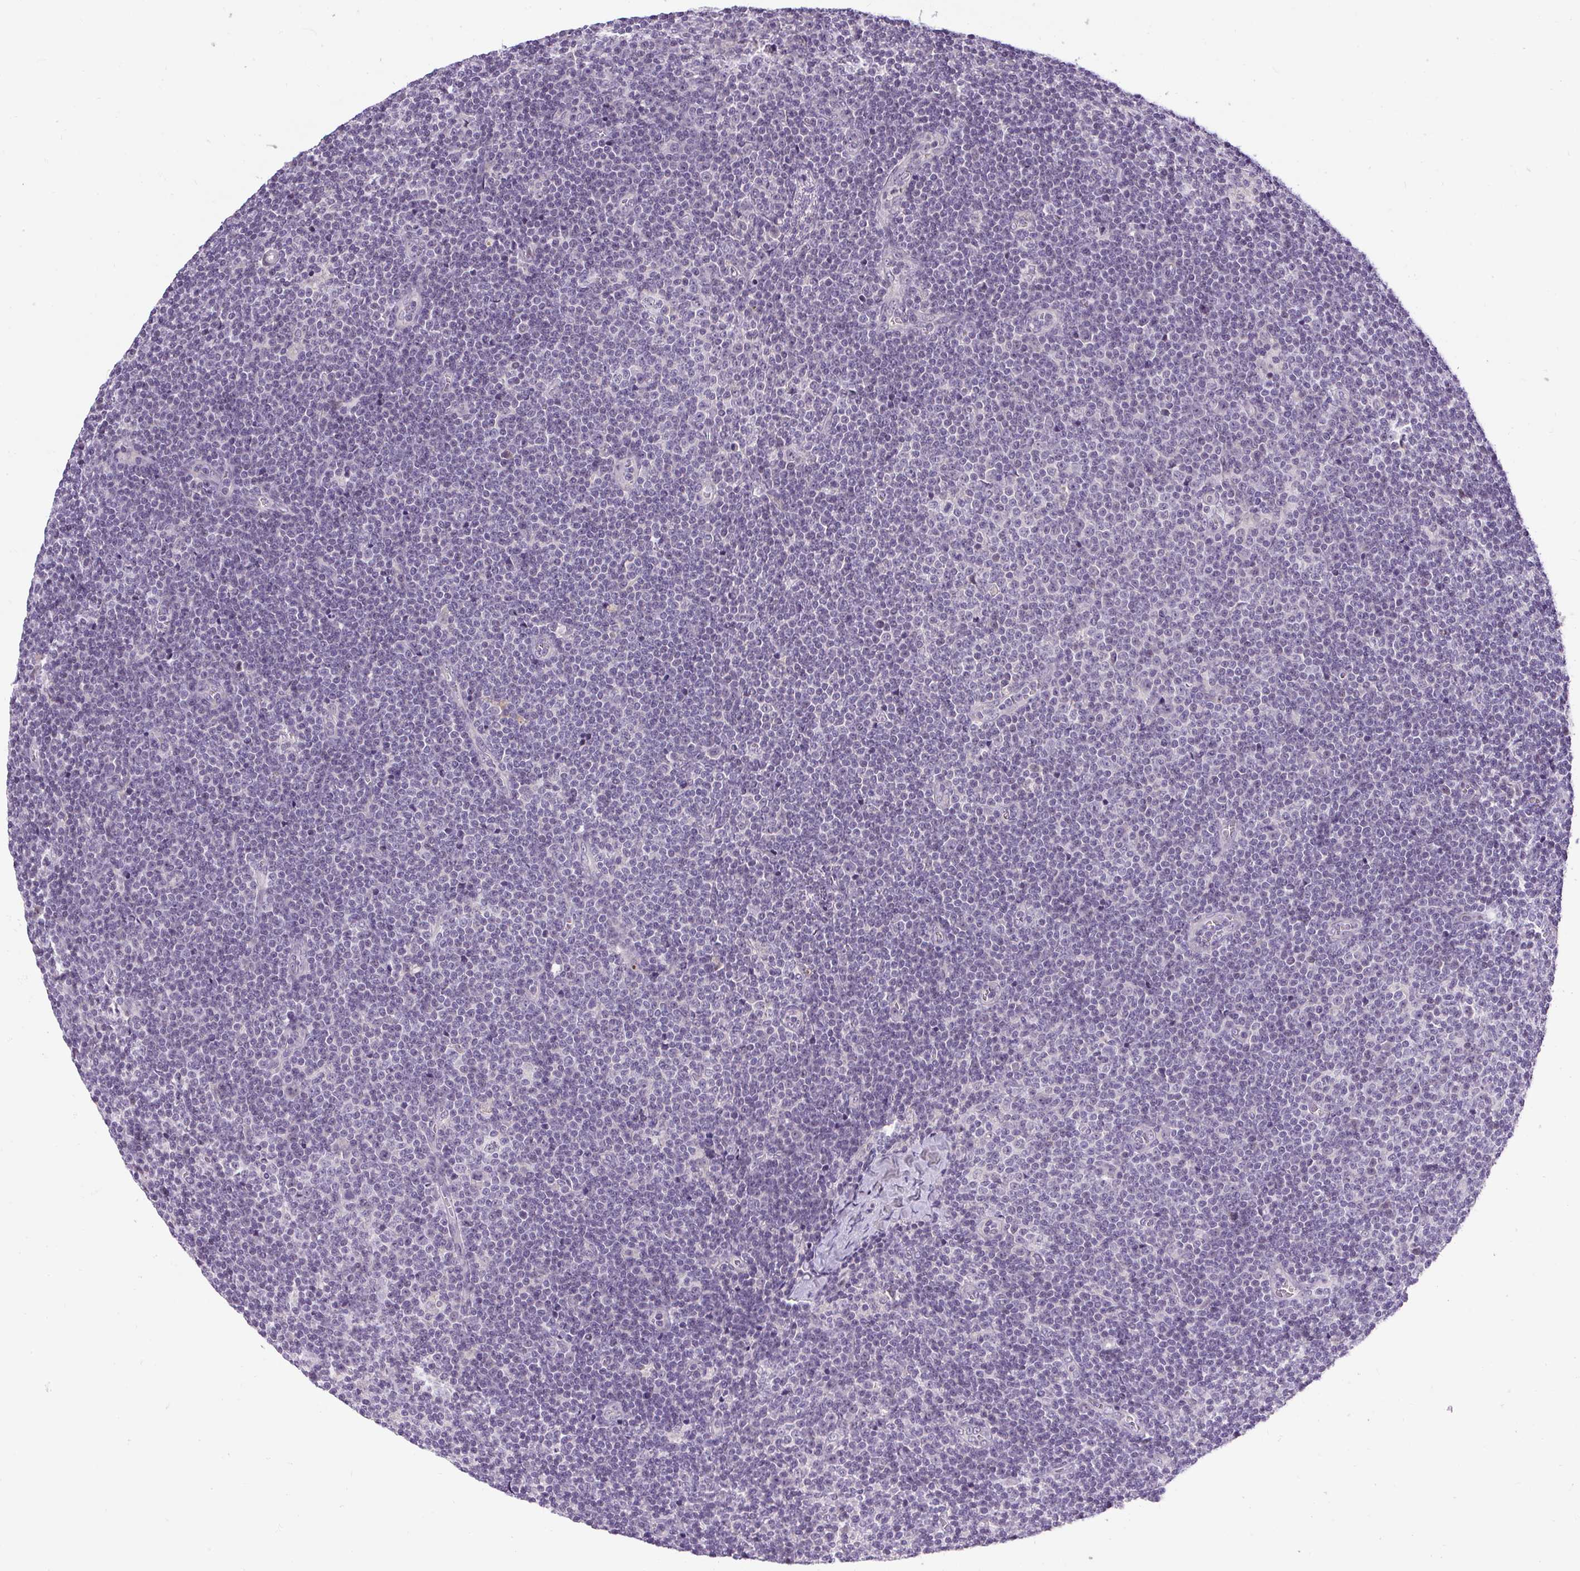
{"staining": {"intensity": "negative", "quantity": "none", "location": "none"}, "tissue": "lymphoma", "cell_type": "Tumor cells", "image_type": "cancer", "snomed": [{"axis": "morphology", "description": "Malignant lymphoma, non-Hodgkin's type, Low grade"}, {"axis": "topography", "description": "Lymph node"}], "caption": "A photomicrograph of low-grade malignant lymphoma, non-Hodgkin's type stained for a protein demonstrates no brown staining in tumor cells. (DAB immunohistochemistry (IHC) with hematoxylin counter stain).", "gene": "FAM117B", "patient": {"sex": "male", "age": 48}}